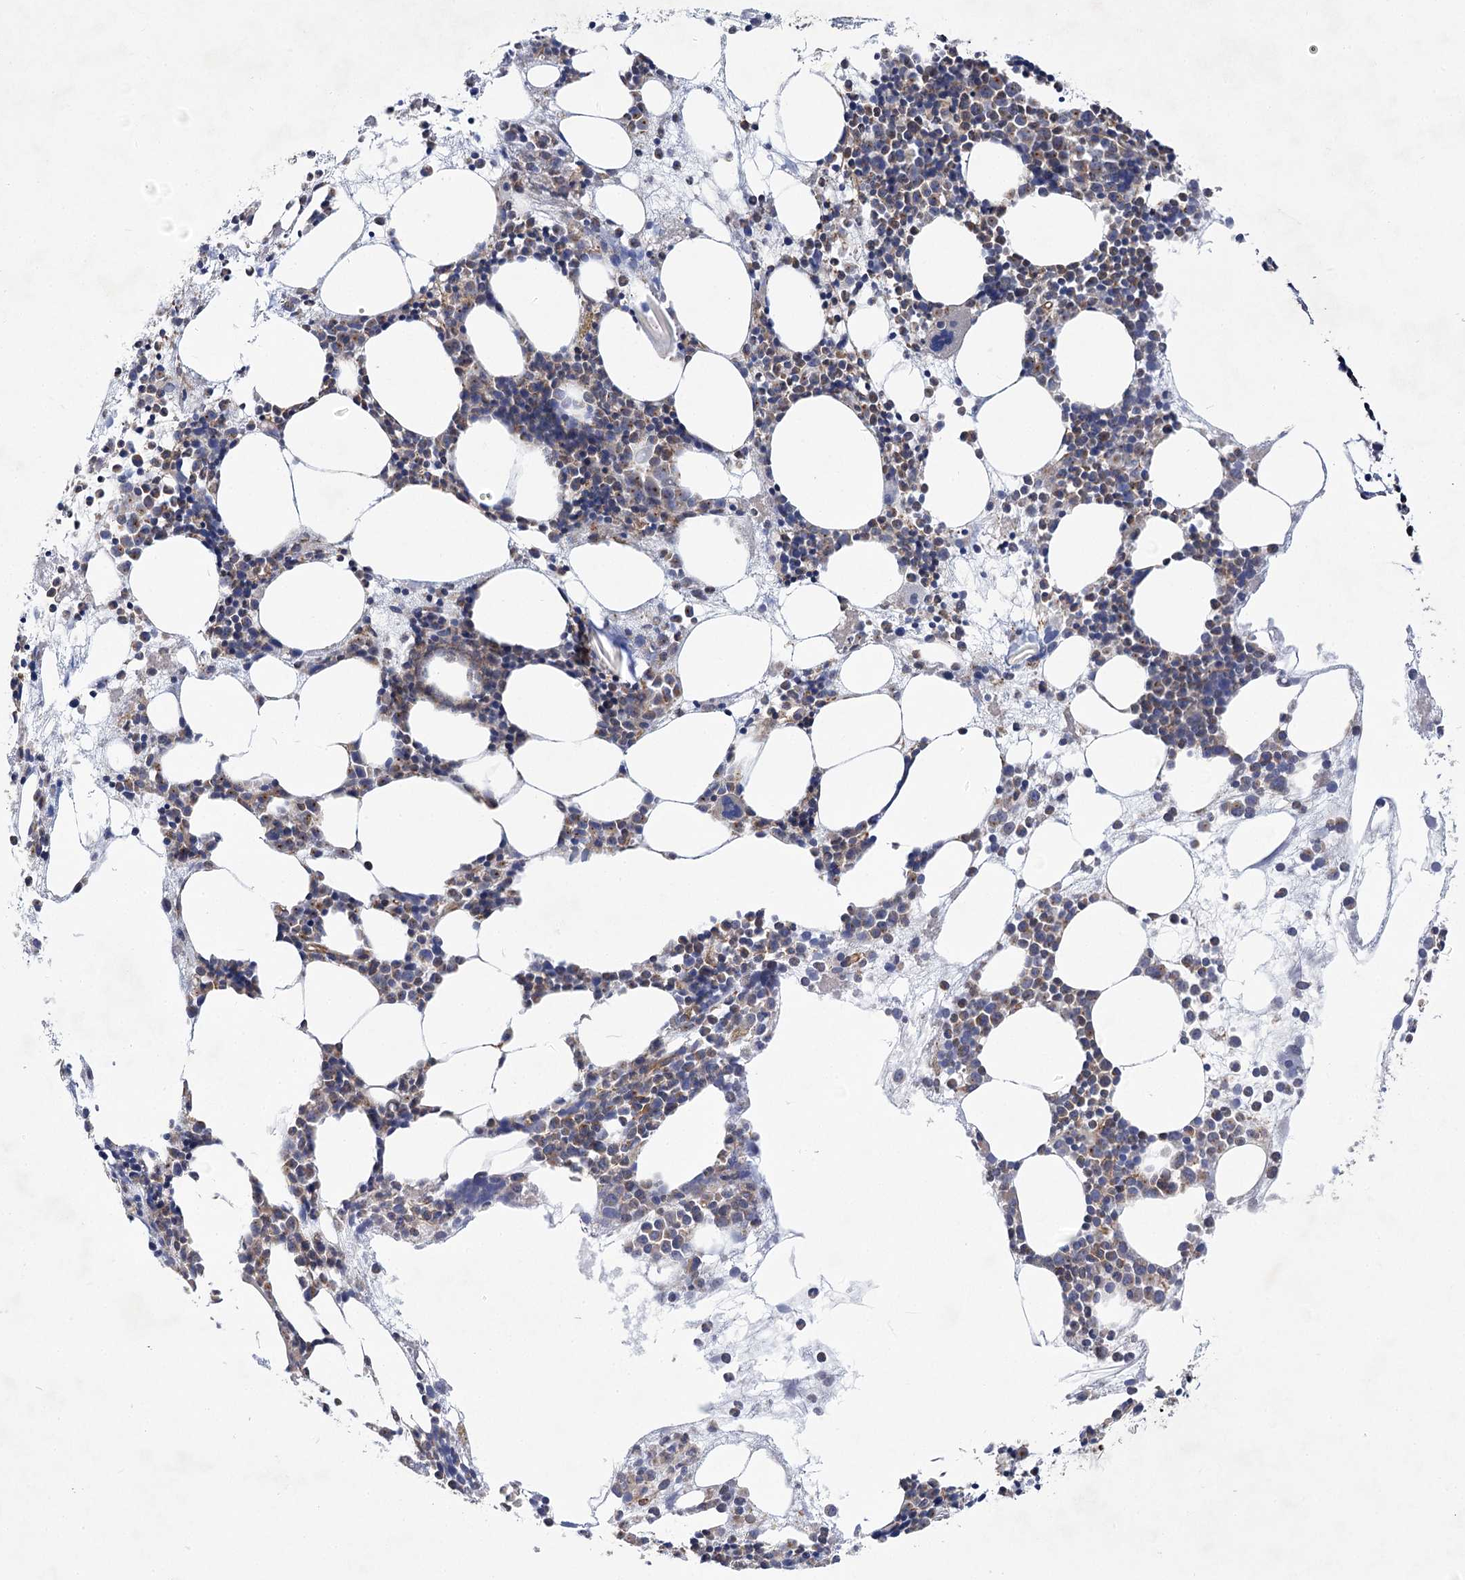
{"staining": {"intensity": "weak", "quantity": "<25%", "location": "cytoplasmic/membranous"}, "tissue": "bone marrow", "cell_type": "Hematopoietic cells", "image_type": "normal", "snomed": [{"axis": "morphology", "description": "Normal tissue, NOS"}, {"axis": "topography", "description": "Bone marrow"}], "caption": "Photomicrograph shows no significant protein expression in hematopoietic cells of unremarkable bone marrow. (DAB IHC, high magnification).", "gene": "SH3BP5L", "patient": {"sex": "female", "age": 89}}